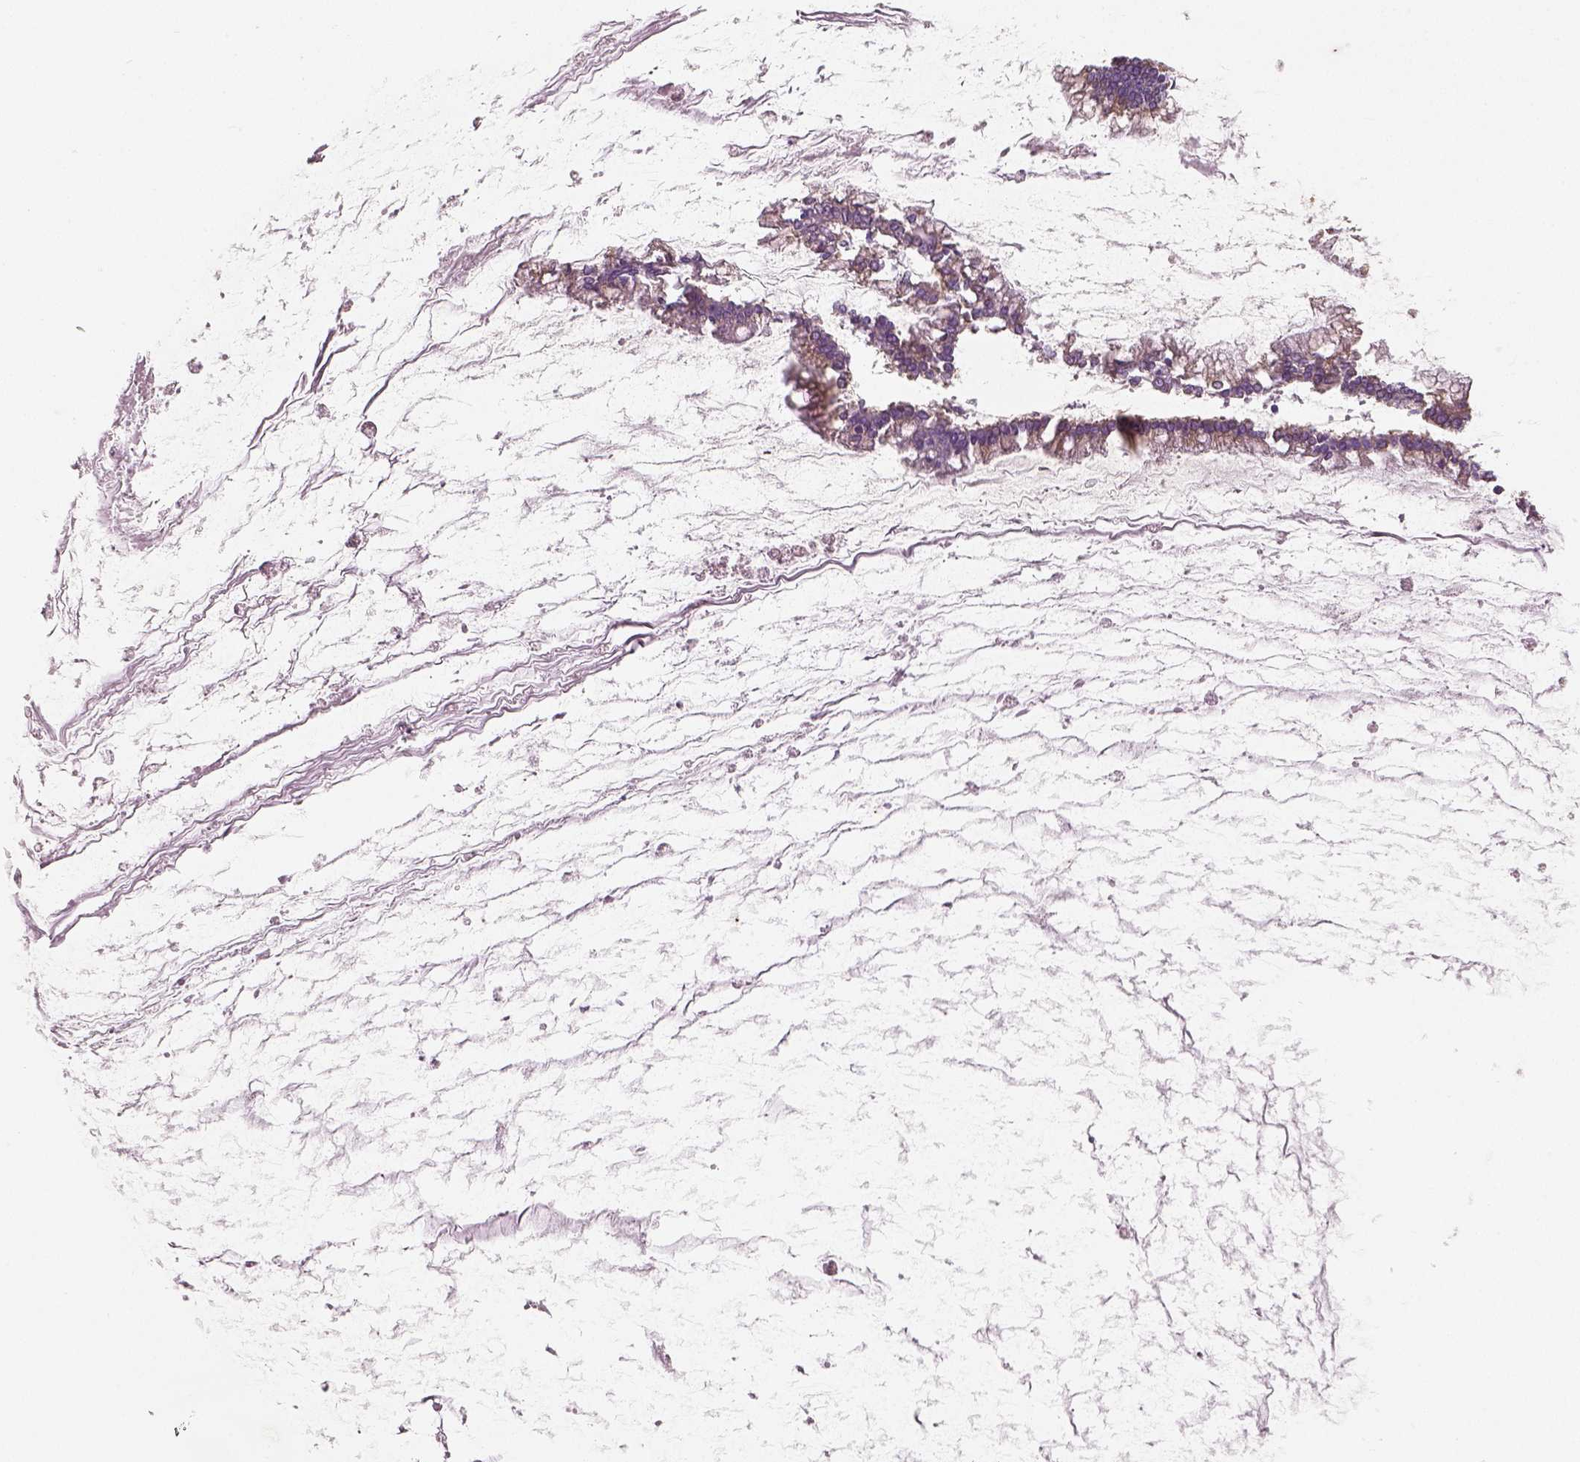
{"staining": {"intensity": "moderate", "quantity": ">75%", "location": "cytoplasmic/membranous"}, "tissue": "ovarian cancer", "cell_type": "Tumor cells", "image_type": "cancer", "snomed": [{"axis": "morphology", "description": "Cystadenocarcinoma, mucinous, NOS"}, {"axis": "topography", "description": "Ovary"}], "caption": "Tumor cells show medium levels of moderate cytoplasmic/membranous positivity in approximately >75% of cells in ovarian cancer (mucinous cystadenocarcinoma).", "gene": "PGAM5", "patient": {"sex": "female", "age": 67}}